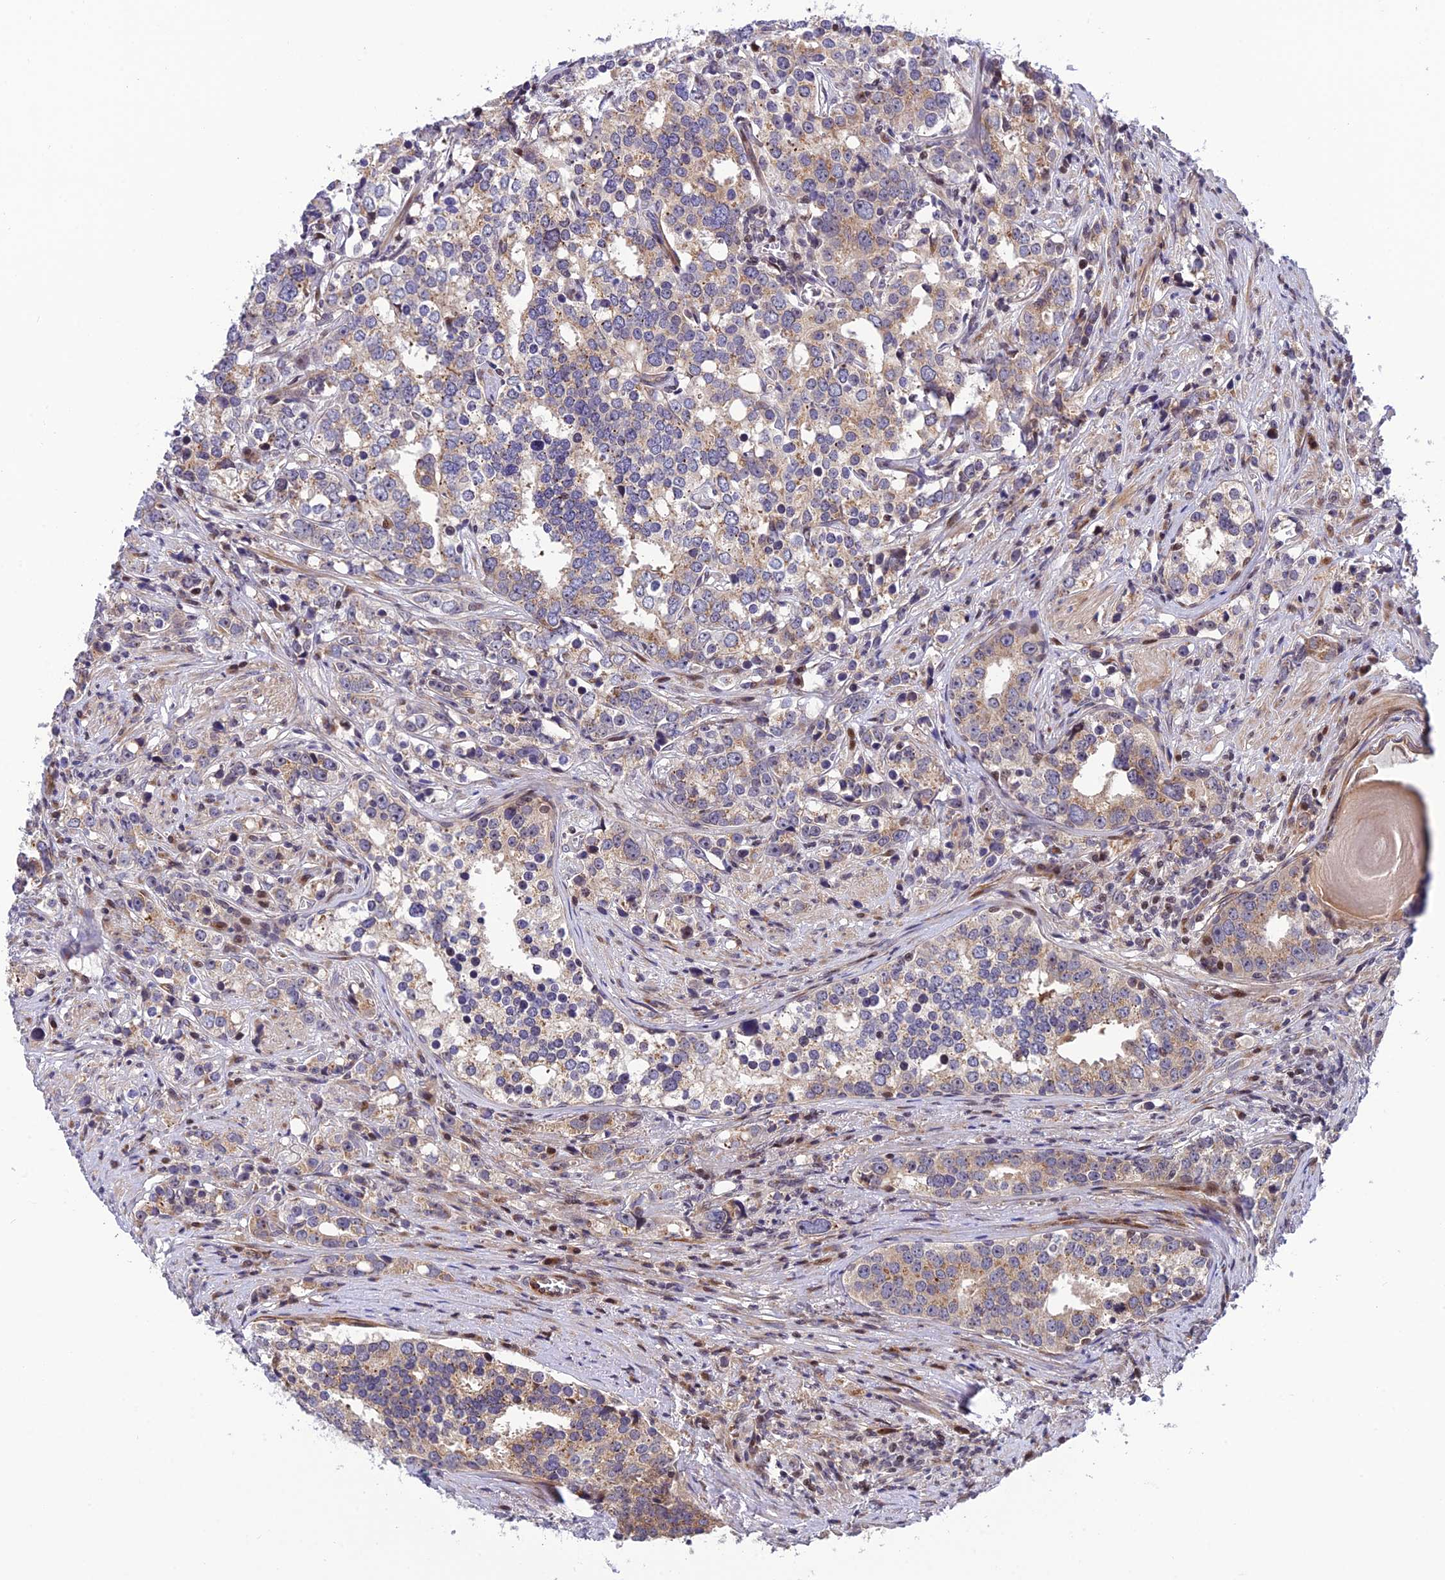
{"staining": {"intensity": "weak", "quantity": "<25%", "location": "cytoplasmic/membranous"}, "tissue": "prostate cancer", "cell_type": "Tumor cells", "image_type": "cancer", "snomed": [{"axis": "morphology", "description": "Adenocarcinoma, High grade"}, {"axis": "topography", "description": "Prostate"}], "caption": "An immunohistochemistry photomicrograph of prostate cancer (adenocarcinoma (high-grade)) is shown. There is no staining in tumor cells of prostate cancer (adenocarcinoma (high-grade)). Brightfield microscopy of IHC stained with DAB (brown) and hematoxylin (blue), captured at high magnification.", "gene": "SMIM7", "patient": {"sex": "male", "age": 71}}